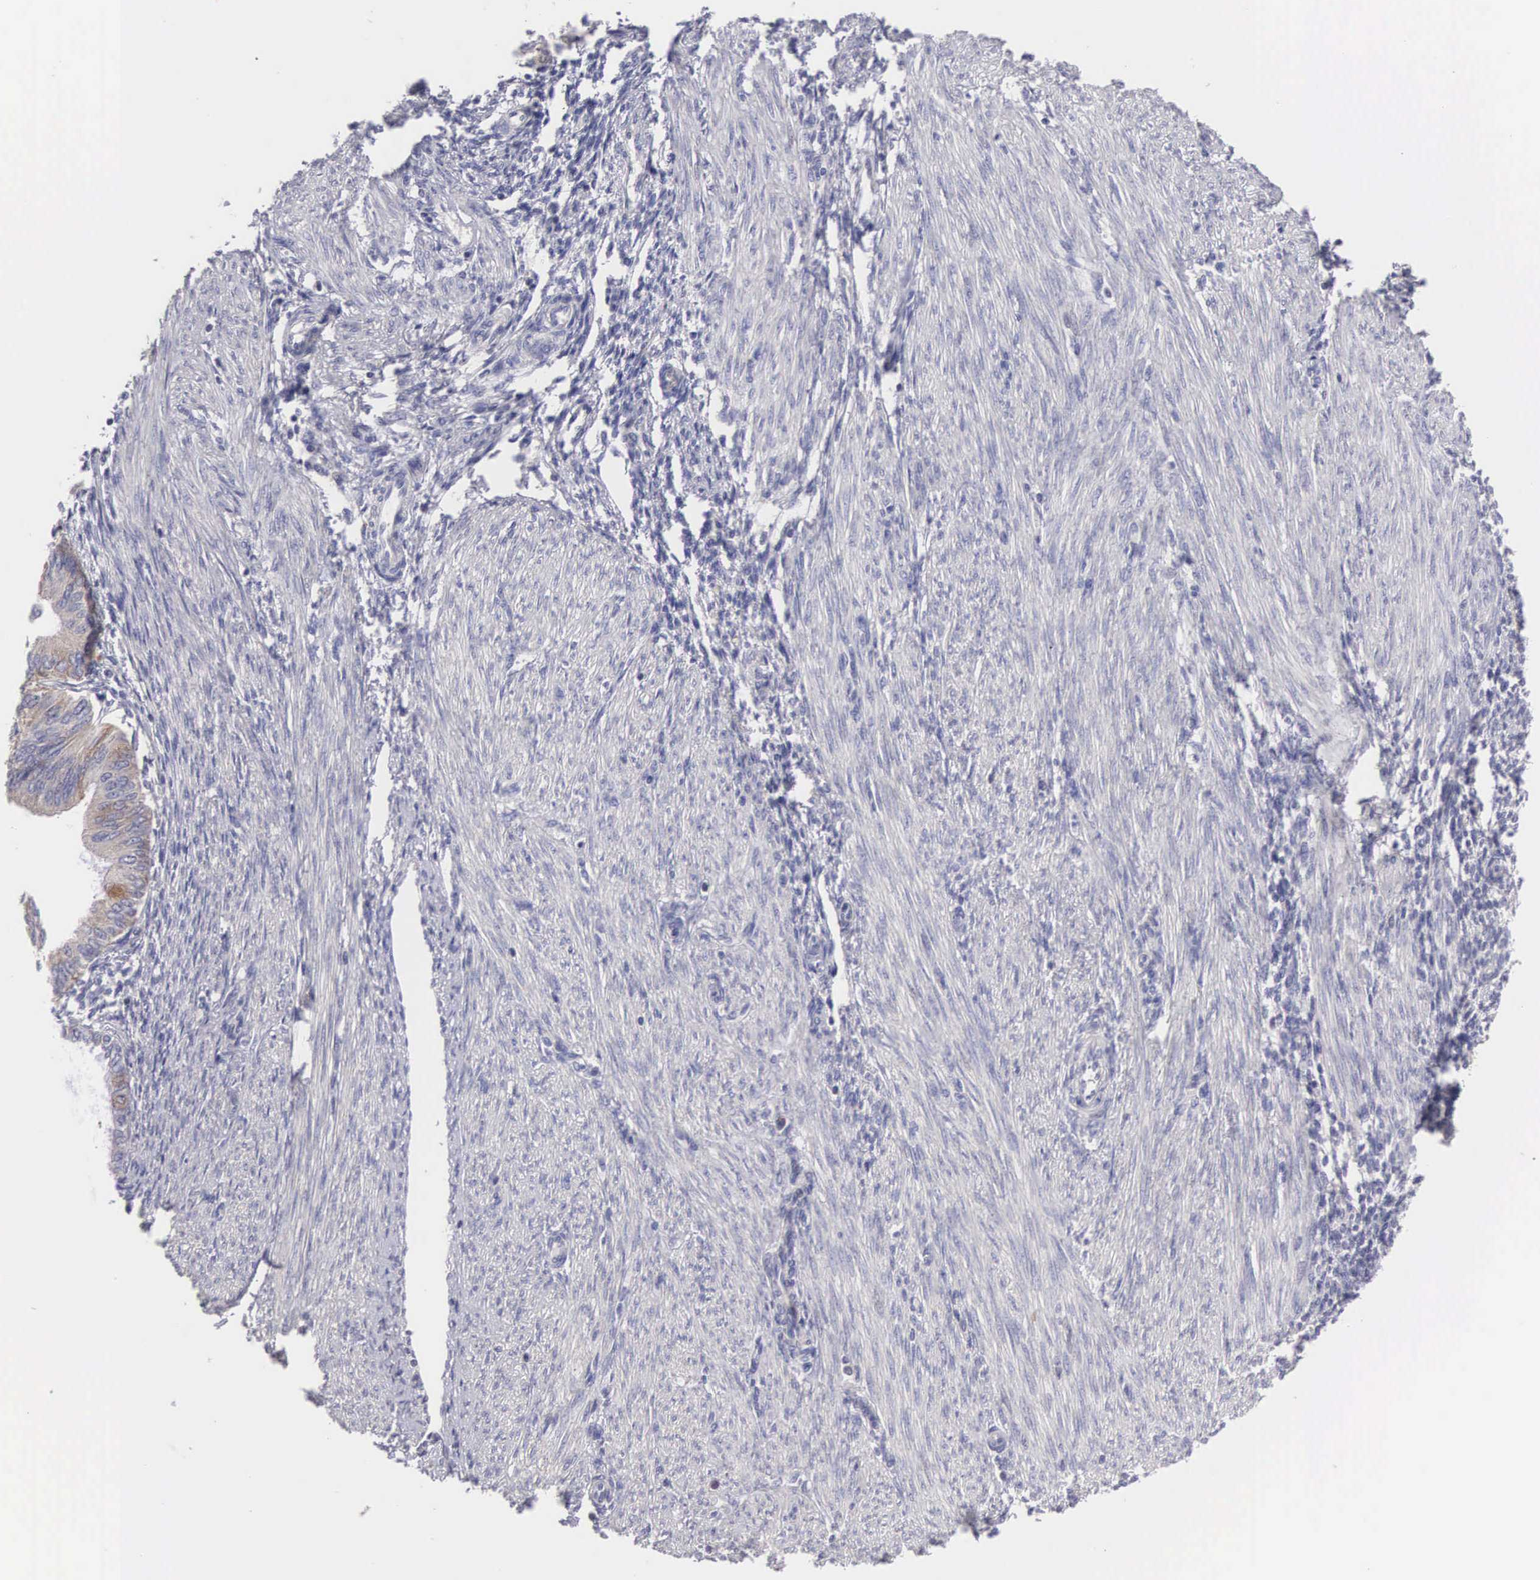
{"staining": {"intensity": "weak", "quantity": "<25%", "location": "cytoplasmic/membranous"}, "tissue": "endometrial cancer", "cell_type": "Tumor cells", "image_type": "cancer", "snomed": [{"axis": "morphology", "description": "Adenocarcinoma, NOS"}, {"axis": "topography", "description": "Endometrium"}], "caption": "Immunohistochemistry (IHC) micrograph of neoplastic tissue: human endometrial adenocarcinoma stained with DAB shows no significant protein expression in tumor cells.", "gene": "TXLNG", "patient": {"sex": "female", "age": 51}}